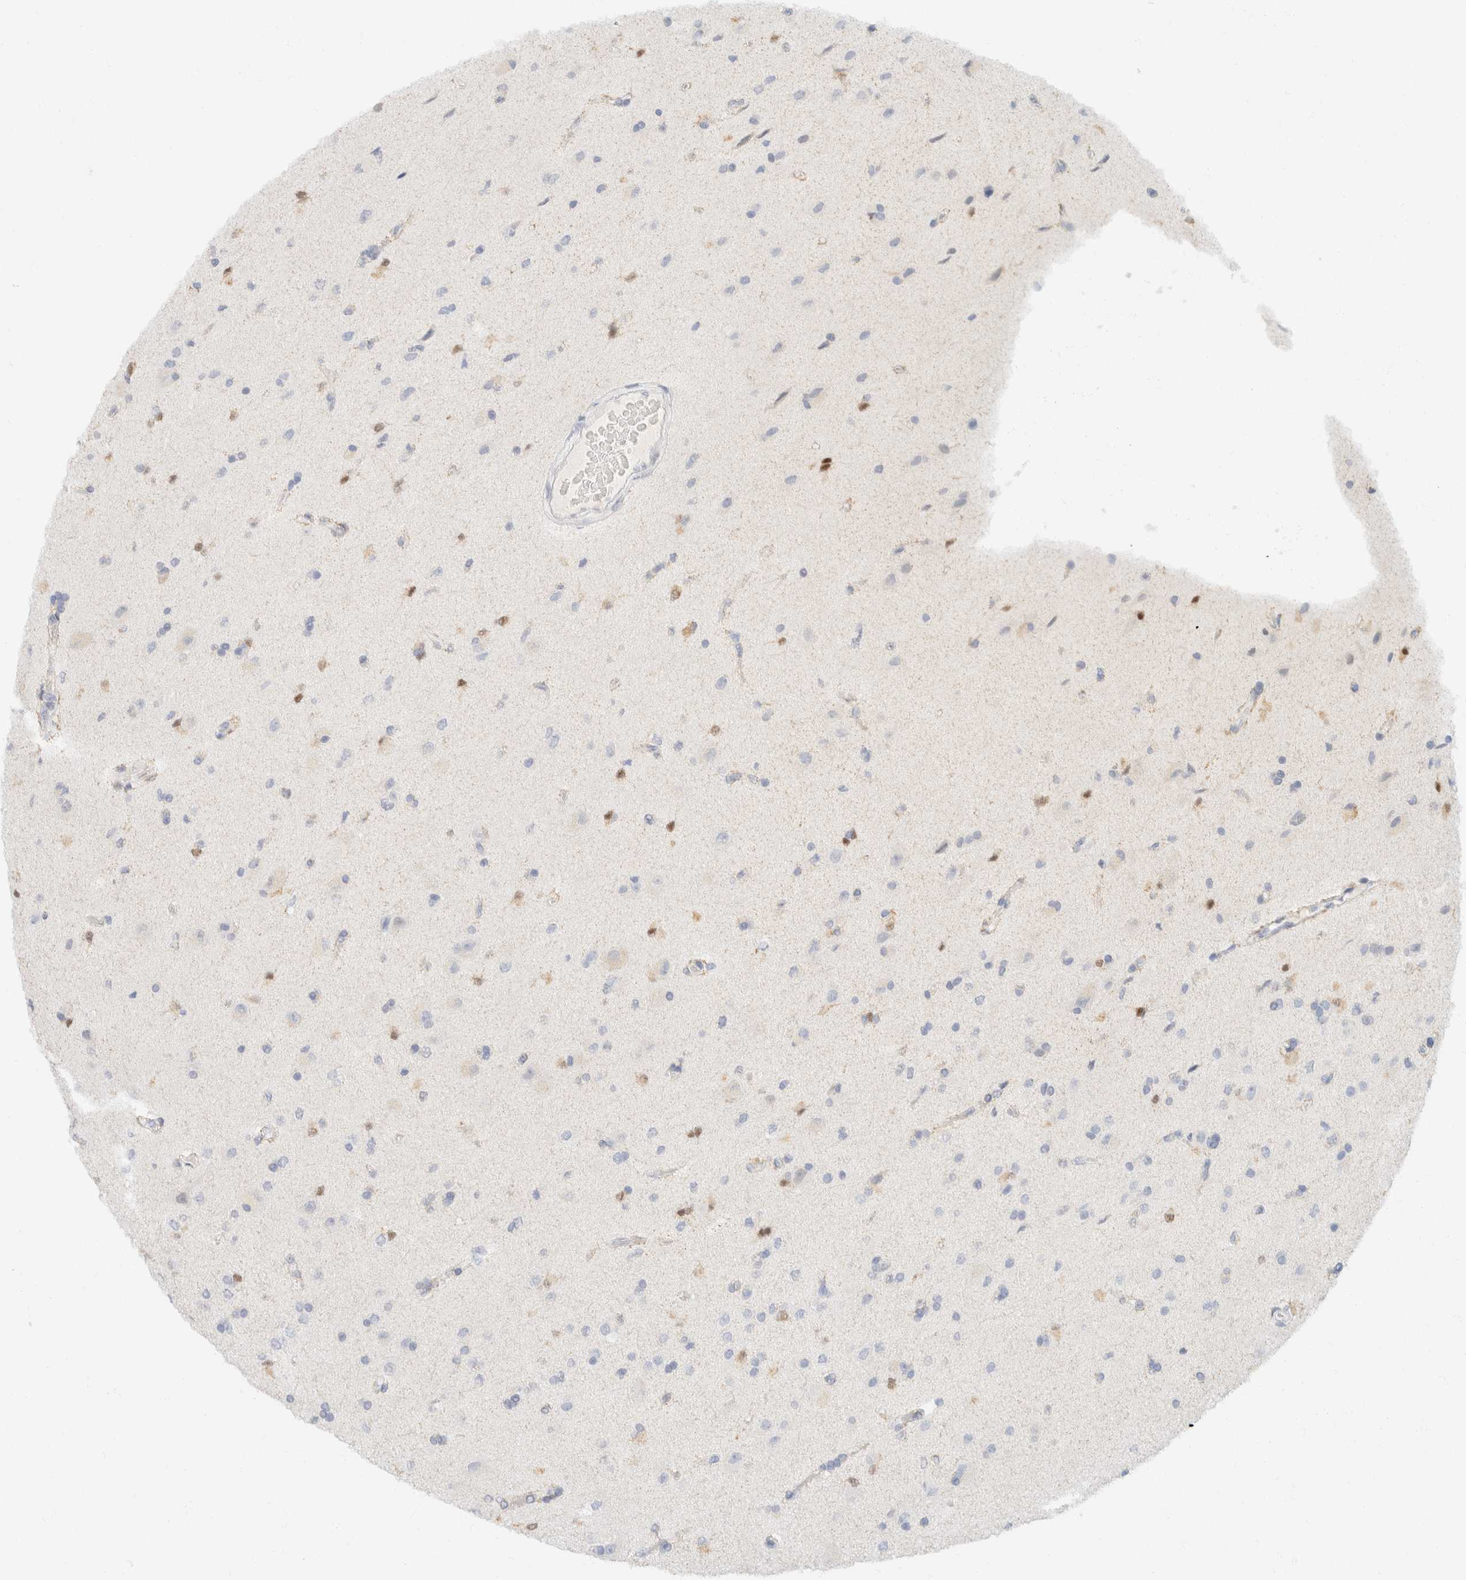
{"staining": {"intensity": "negative", "quantity": "none", "location": "none"}, "tissue": "glioma", "cell_type": "Tumor cells", "image_type": "cancer", "snomed": [{"axis": "morphology", "description": "Glioma, malignant, High grade"}, {"axis": "topography", "description": "Brain"}], "caption": "An image of malignant glioma (high-grade) stained for a protein displays no brown staining in tumor cells.", "gene": "KRT20", "patient": {"sex": "male", "age": 72}}